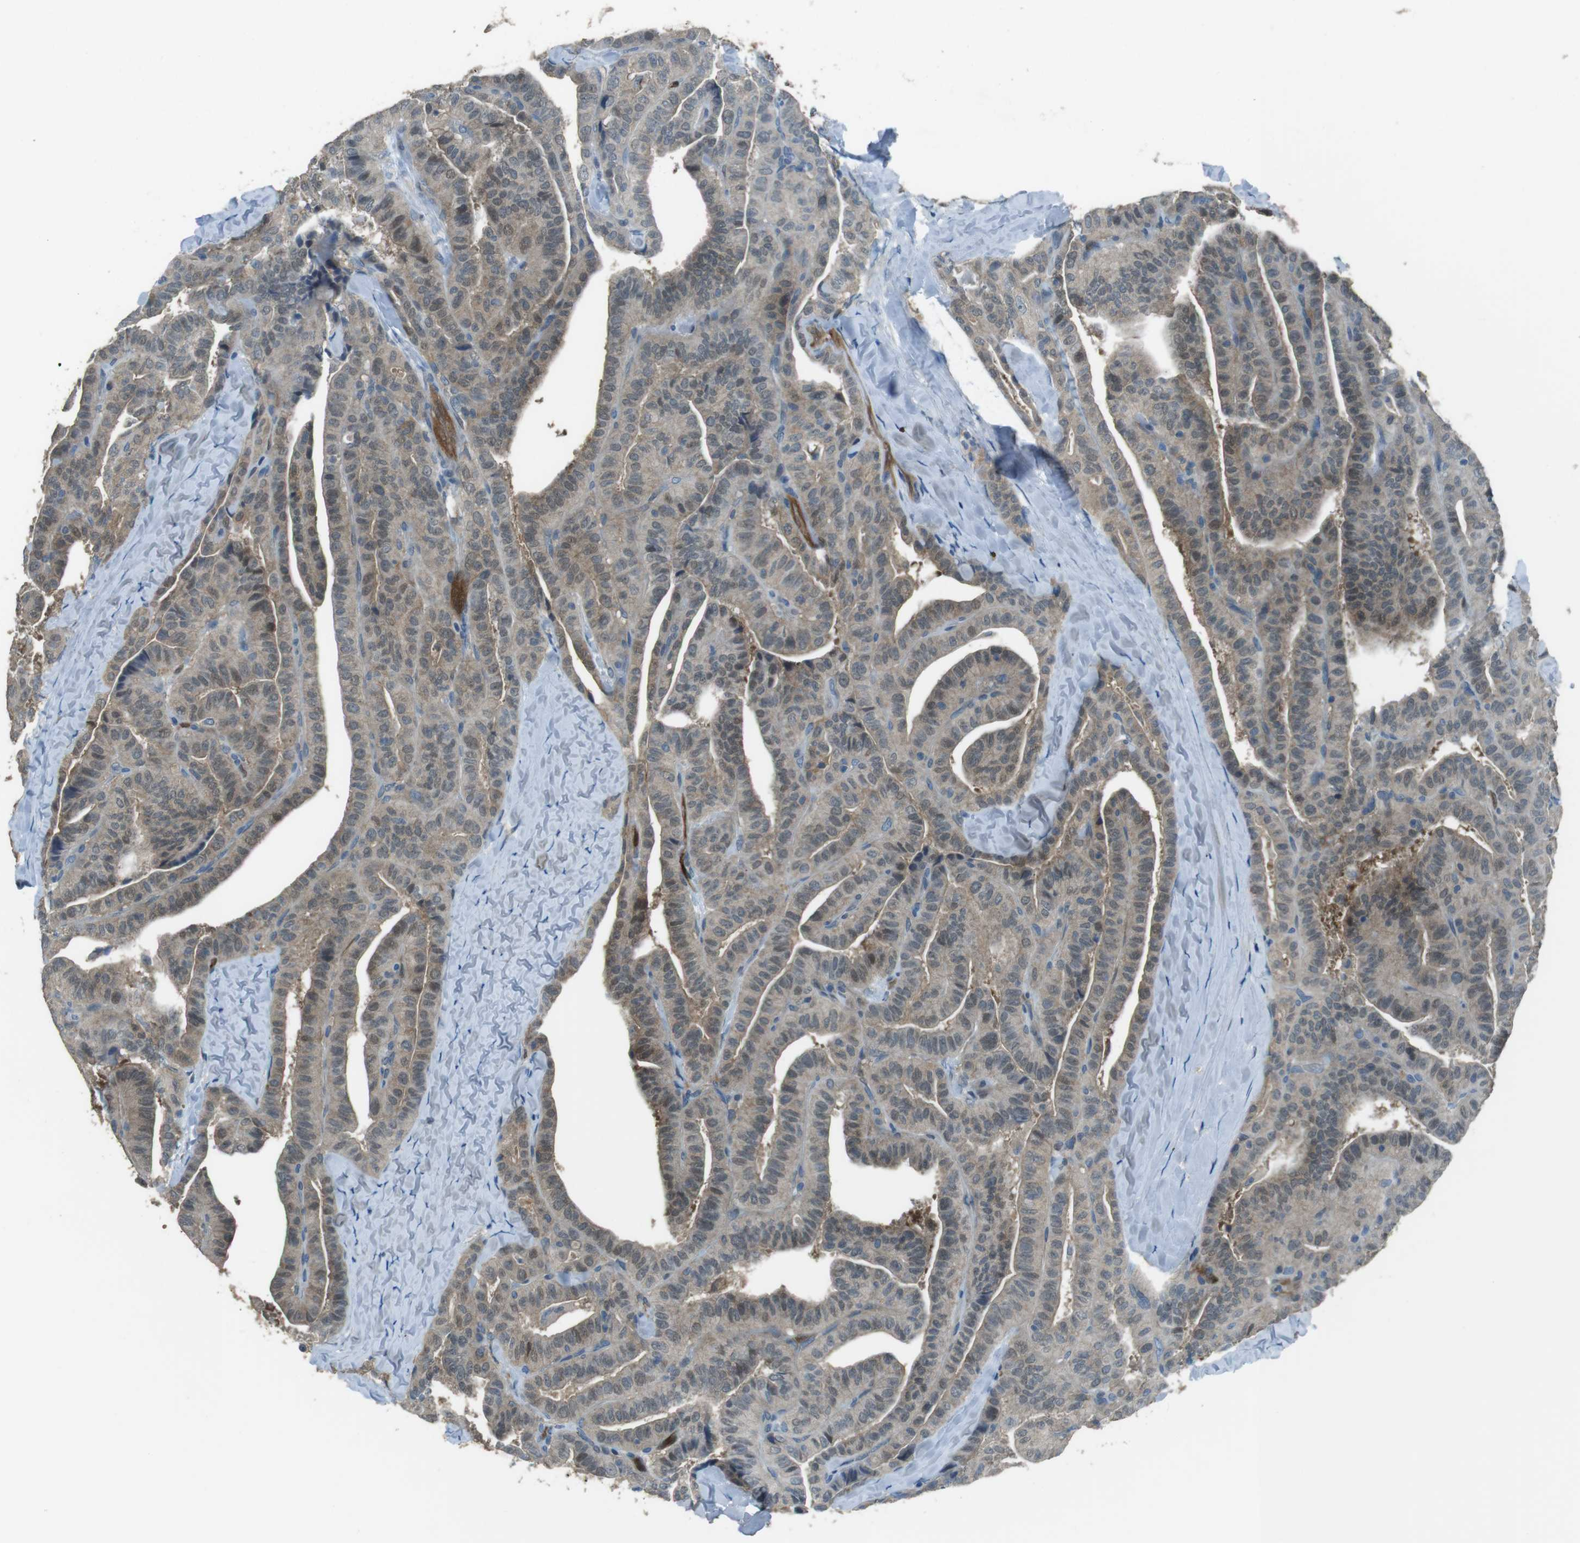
{"staining": {"intensity": "weak", "quantity": "25%-75%", "location": "cytoplasmic/membranous"}, "tissue": "thyroid cancer", "cell_type": "Tumor cells", "image_type": "cancer", "snomed": [{"axis": "morphology", "description": "Papillary adenocarcinoma, NOS"}, {"axis": "topography", "description": "Thyroid gland"}], "caption": "Protein staining of papillary adenocarcinoma (thyroid) tissue displays weak cytoplasmic/membranous expression in approximately 25%-75% of tumor cells.", "gene": "MFAP3", "patient": {"sex": "male", "age": 77}}